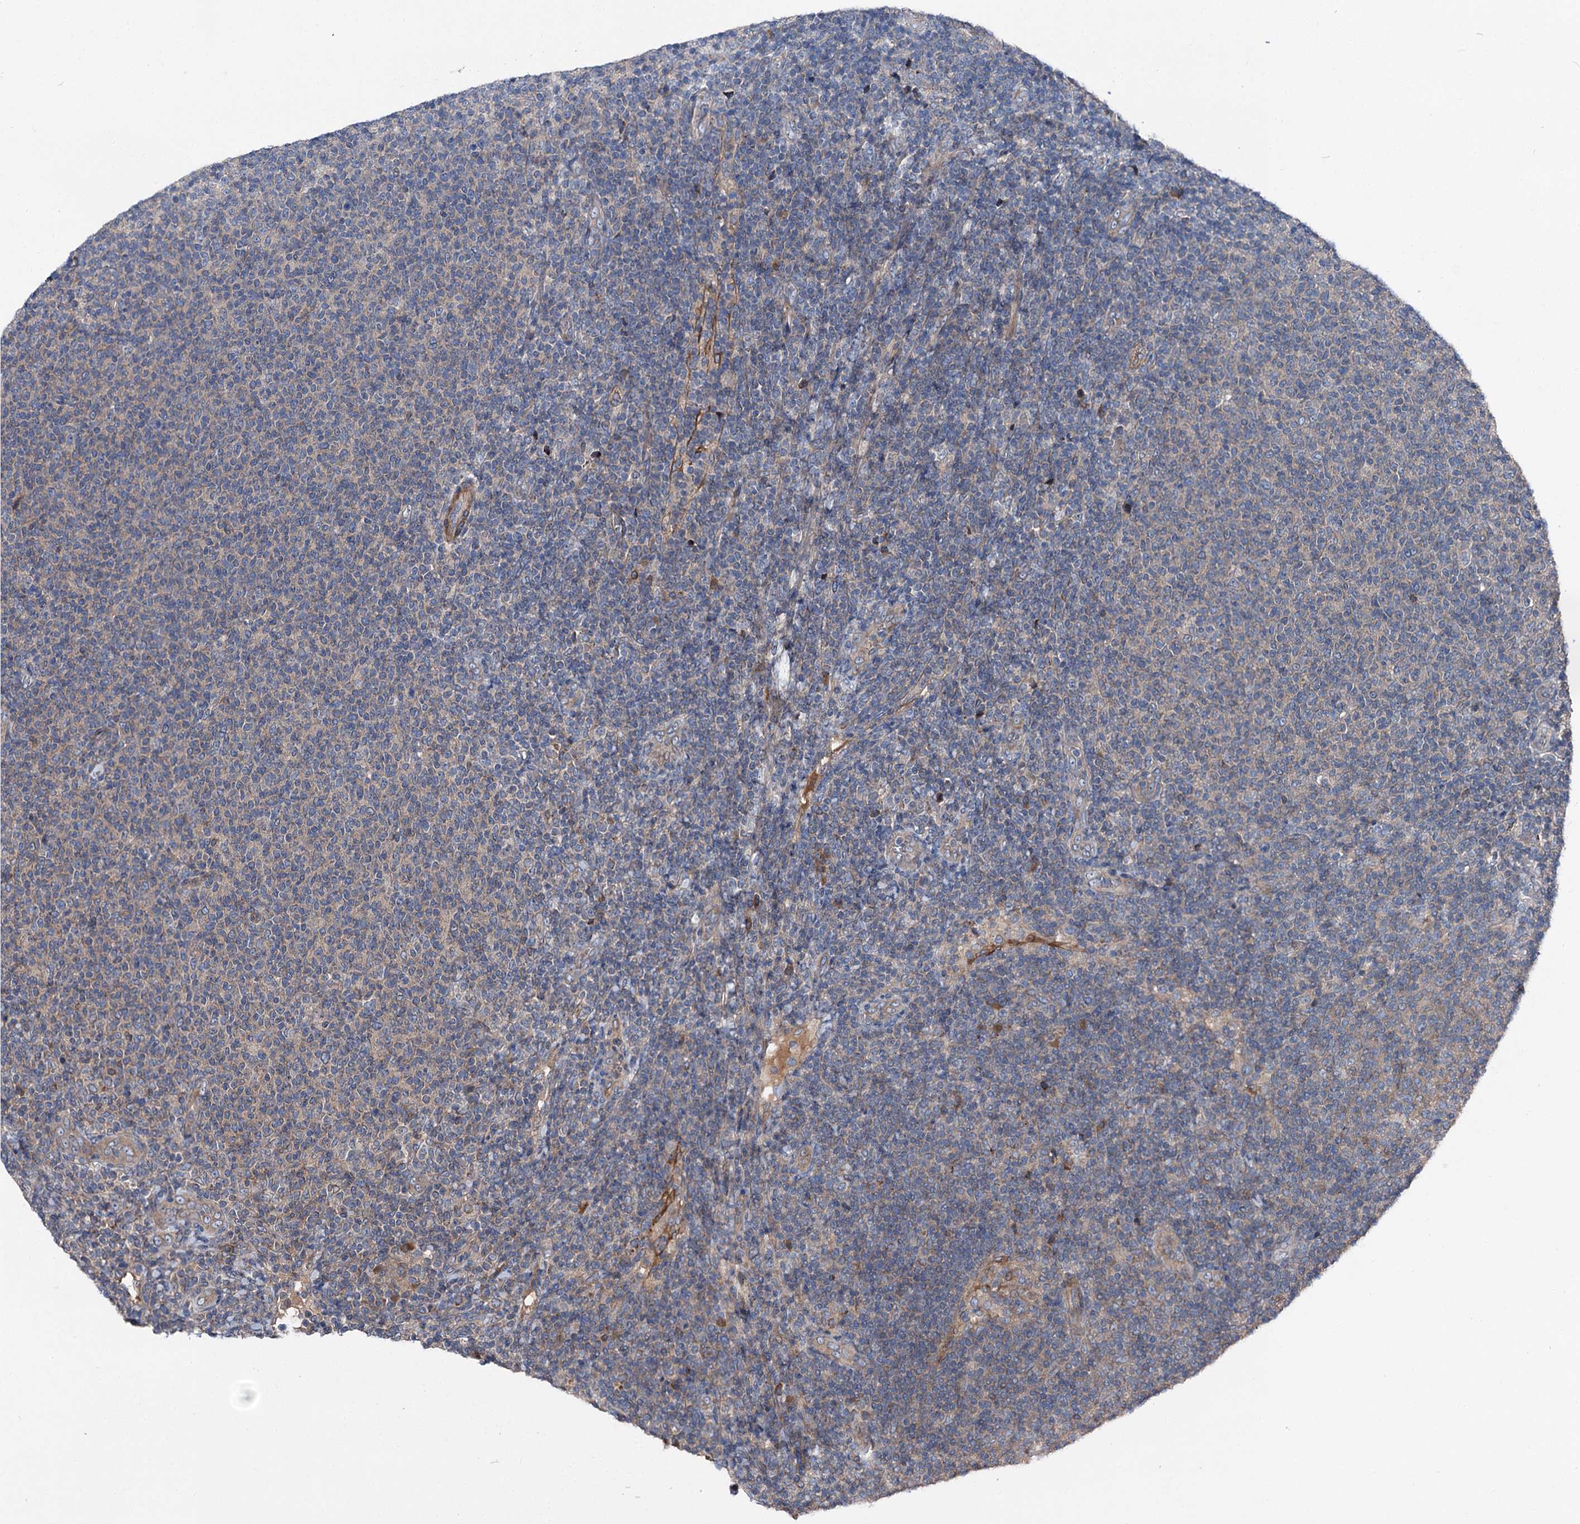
{"staining": {"intensity": "negative", "quantity": "none", "location": "none"}, "tissue": "lymphoma", "cell_type": "Tumor cells", "image_type": "cancer", "snomed": [{"axis": "morphology", "description": "Malignant lymphoma, non-Hodgkin's type, Low grade"}, {"axis": "topography", "description": "Lymph node"}], "caption": "Protein analysis of low-grade malignant lymphoma, non-Hodgkin's type exhibits no significant expression in tumor cells. The staining is performed using DAB (3,3'-diaminobenzidine) brown chromogen with nuclei counter-stained in using hematoxylin.", "gene": "SLC22A25", "patient": {"sex": "male", "age": 66}}